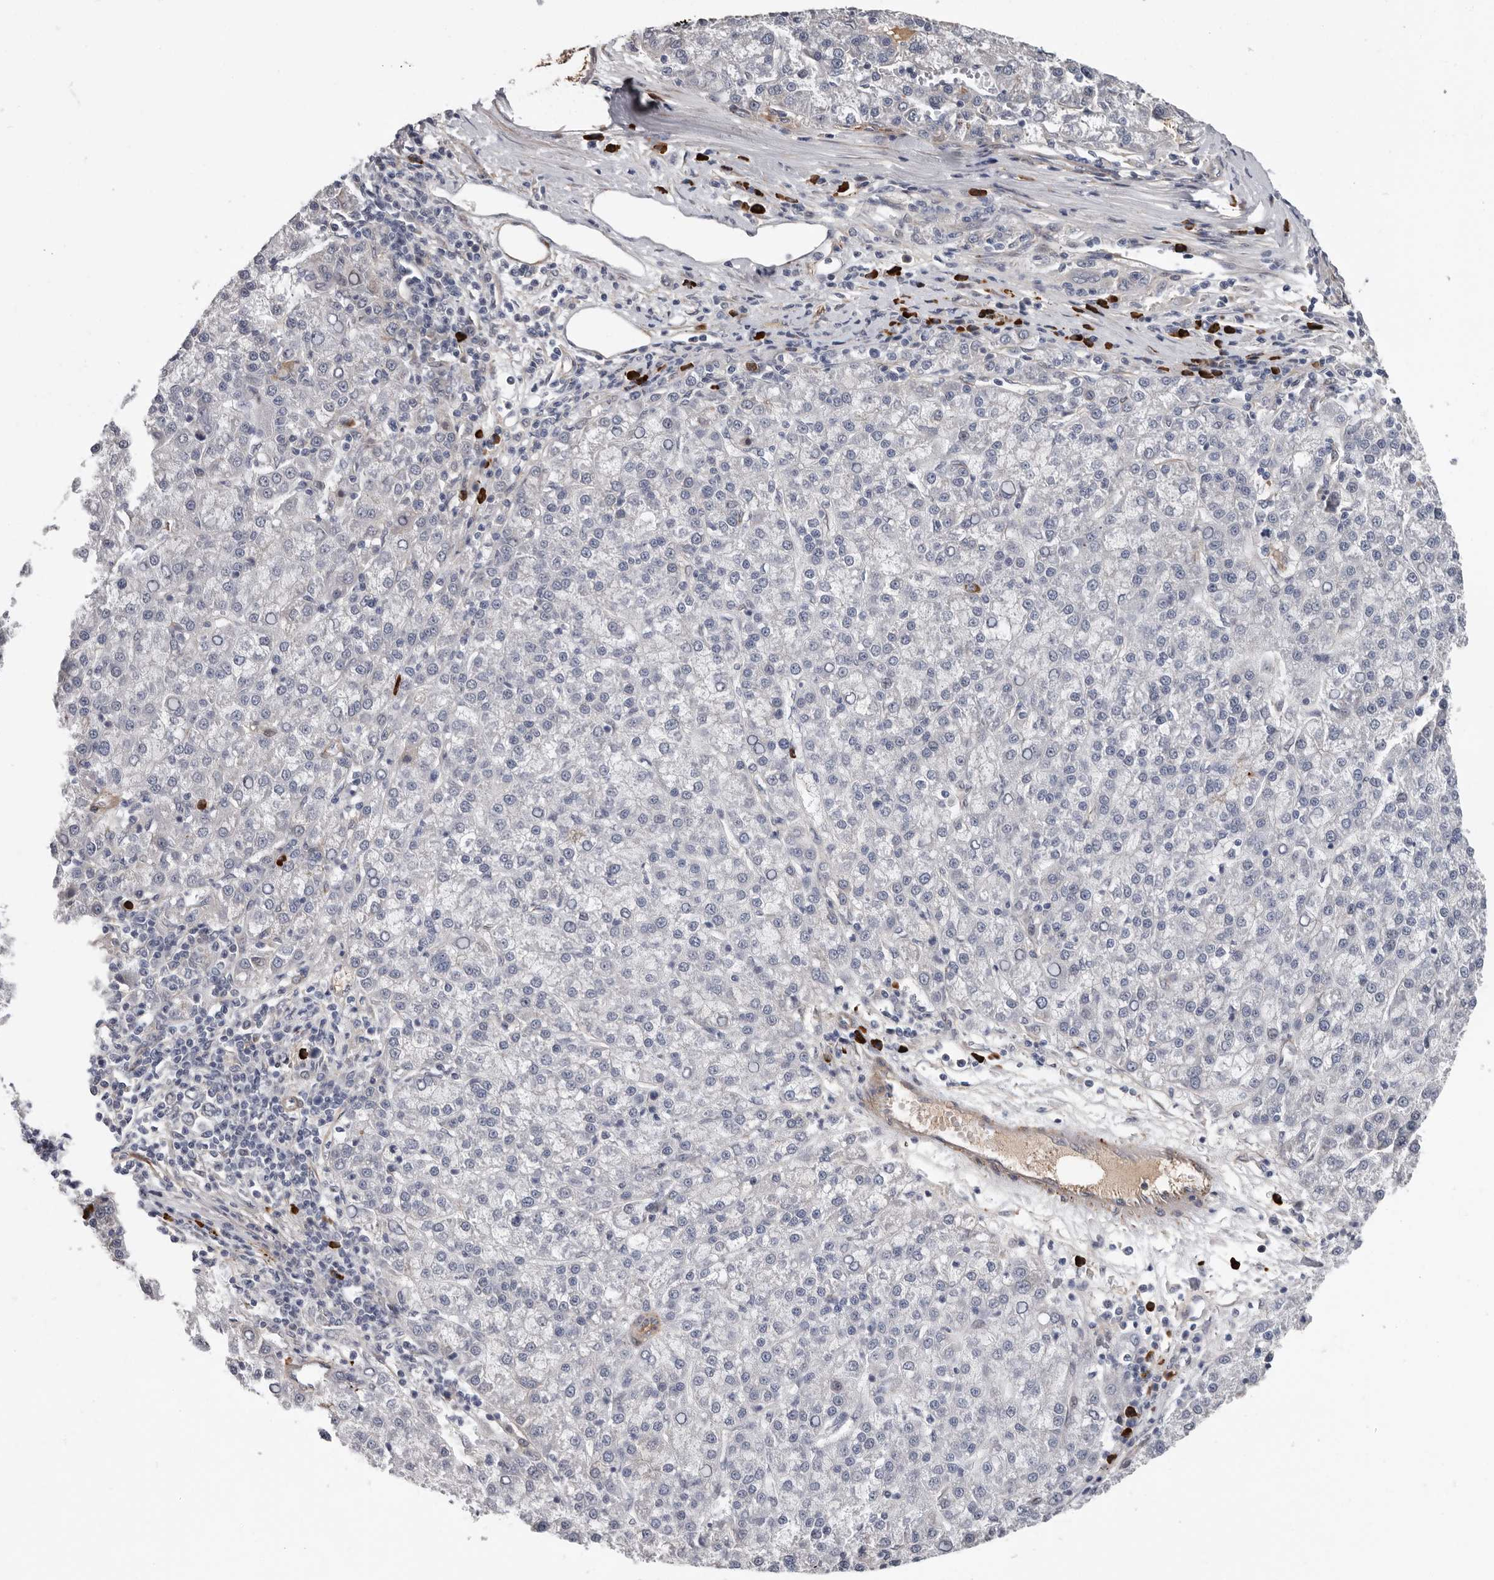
{"staining": {"intensity": "negative", "quantity": "none", "location": "none"}, "tissue": "liver cancer", "cell_type": "Tumor cells", "image_type": "cancer", "snomed": [{"axis": "morphology", "description": "Carcinoma, Hepatocellular, NOS"}, {"axis": "topography", "description": "Liver"}], "caption": "This is an IHC histopathology image of human liver cancer. There is no expression in tumor cells.", "gene": "ATXN3L", "patient": {"sex": "female", "age": 58}}